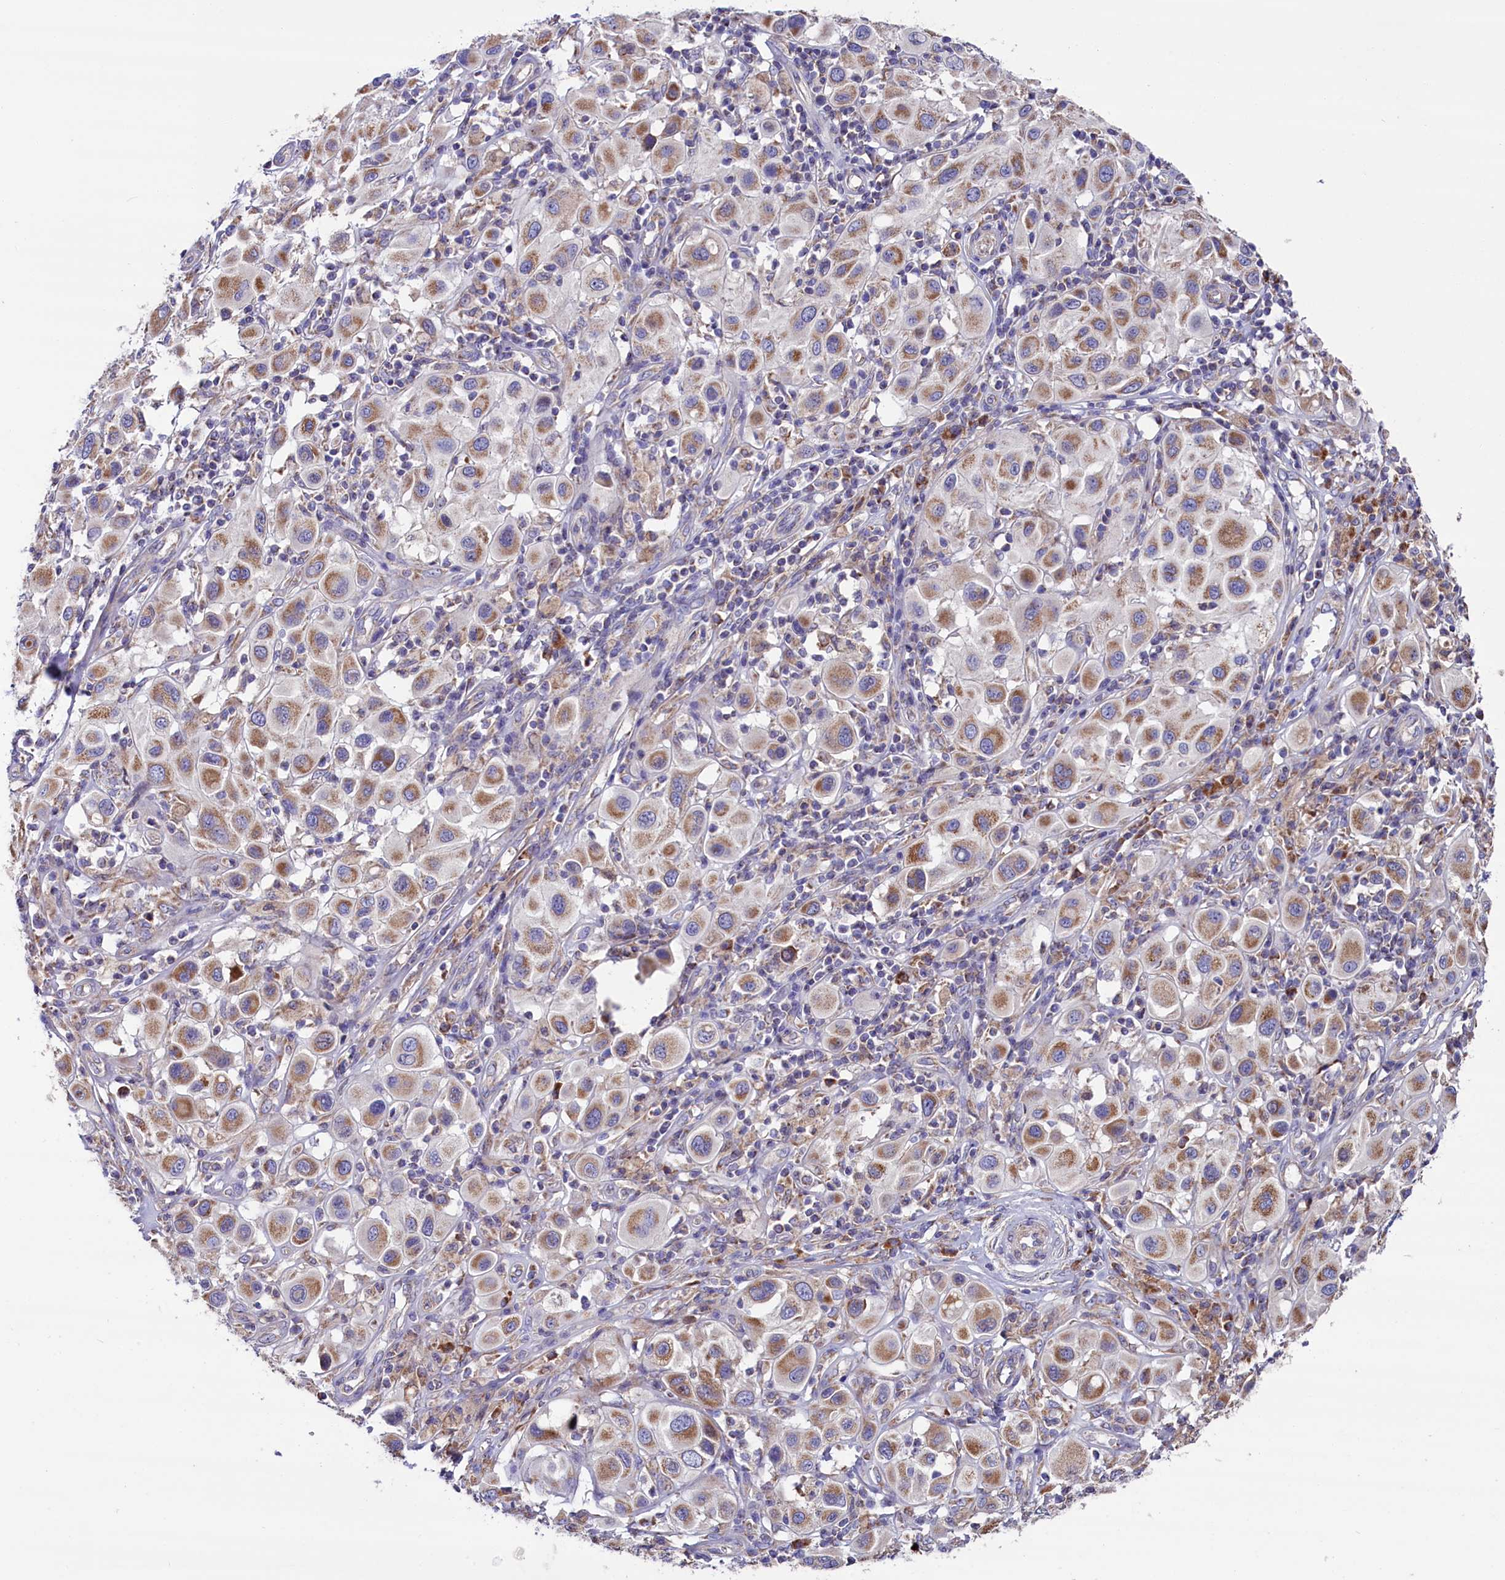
{"staining": {"intensity": "moderate", "quantity": ">75%", "location": "cytoplasmic/membranous"}, "tissue": "melanoma", "cell_type": "Tumor cells", "image_type": "cancer", "snomed": [{"axis": "morphology", "description": "Malignant melanoma, Metastatic site"}, {"axis": "topography", "description": "Skin"}], "caption": "Tumor cells display medium levels of moderate cytoplasmic/membranous staining in approximately >75% of cells in malignant melanoma (metastatic site).", "gene": "ZSWIM1", "patient": {"sex": "male", "age": 41}}